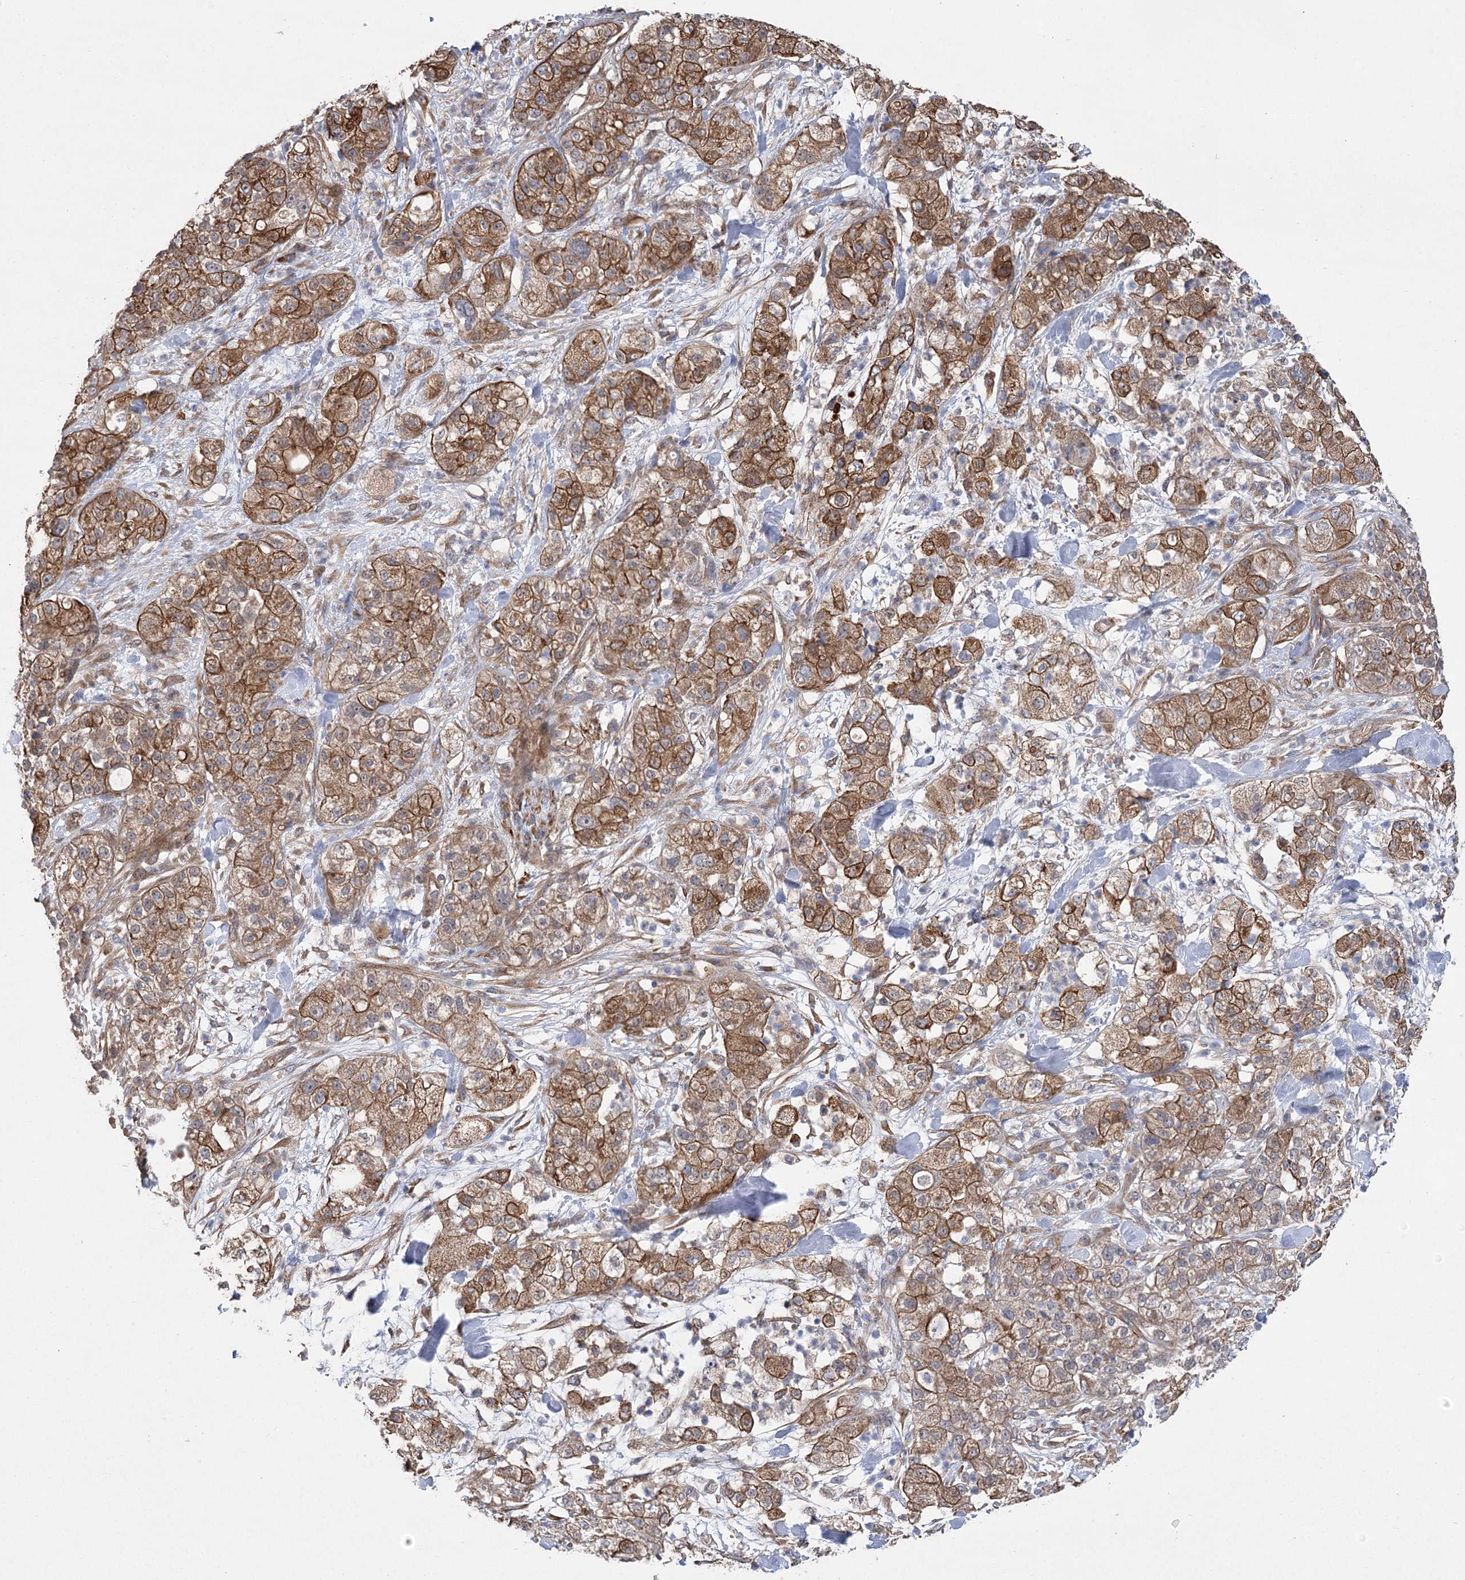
{"staining": {"intensity": "strong", "quantity": ">75%", "location": "cytoplasmic/membranous"}, "tissue": "pancreatic cancer", "cell_type": "Tumor cells", "image_type": "cancer", "snomed": [{"axis": "morphology", "description": "Adenocarcinoma, NOS"}, {"axis": "topography", "description": "Pancreas"}], "caption": "Pancreatic cancer (adenocarcinoma) stained for a protein (brown) shows strong cytoplasmic/membranous positive expression in approximately >75% of tumor cells.", "gene": "RWDD4", "patient": {"sex": "female", "age": 78}}